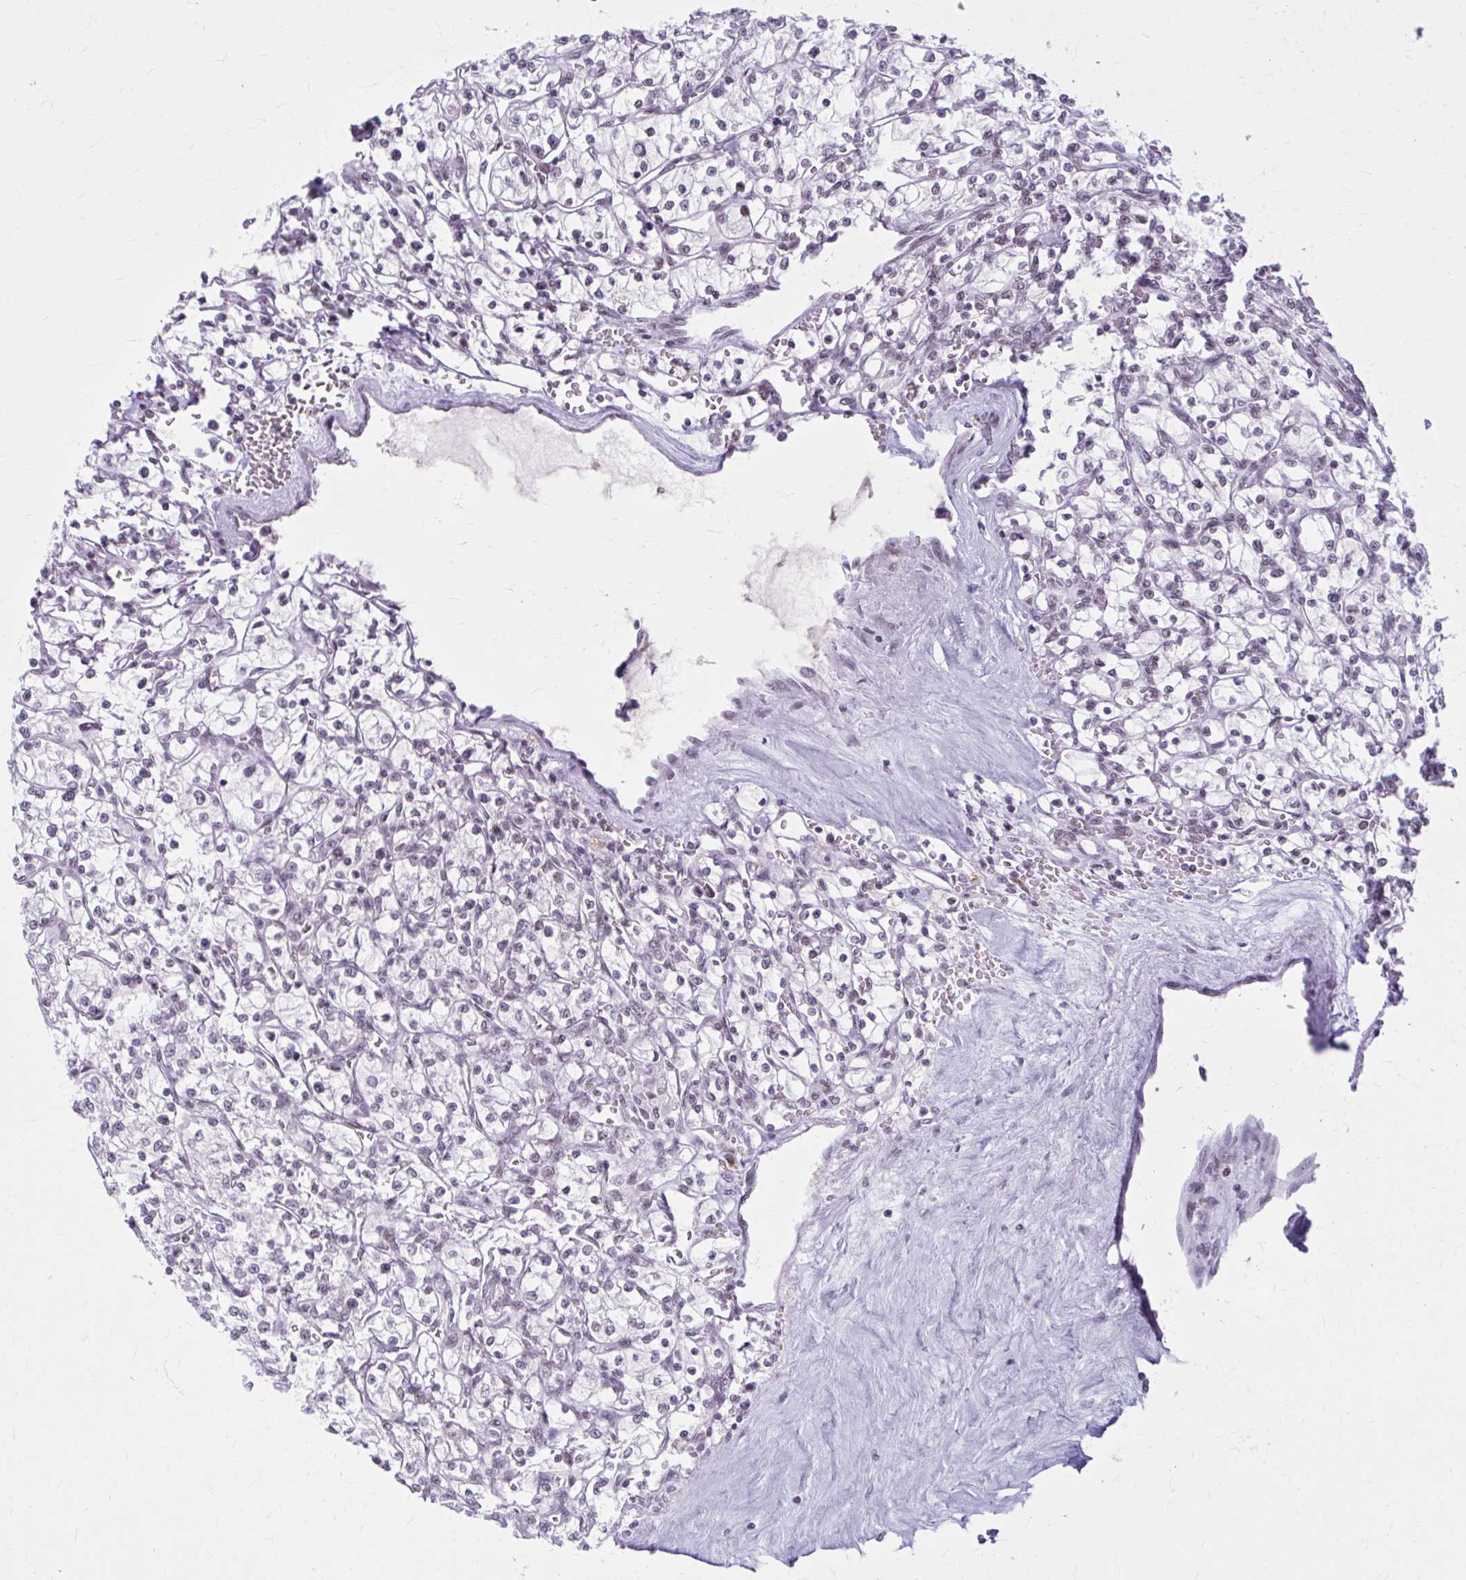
{"staining": {"intensity": "weak", "quantity": "25%-75%", "location": "nuclear"}, "tissue": "renal cancer", "cell_type": "Tumor cells", "image_type": "cancer", "snomed": [{"axis": "morphology", "description": "Adenocarcinoma, NOS"}, {"axis": "topography", "description": "Kidney"}], "caption": "Protein expression analysis of human adenocarcinoma (renal) reveals weak nuclear staining in about 25%-75% of tumor cells.", "gene": "PABIR1", "patient": {"sex": "female", "age": 64}}